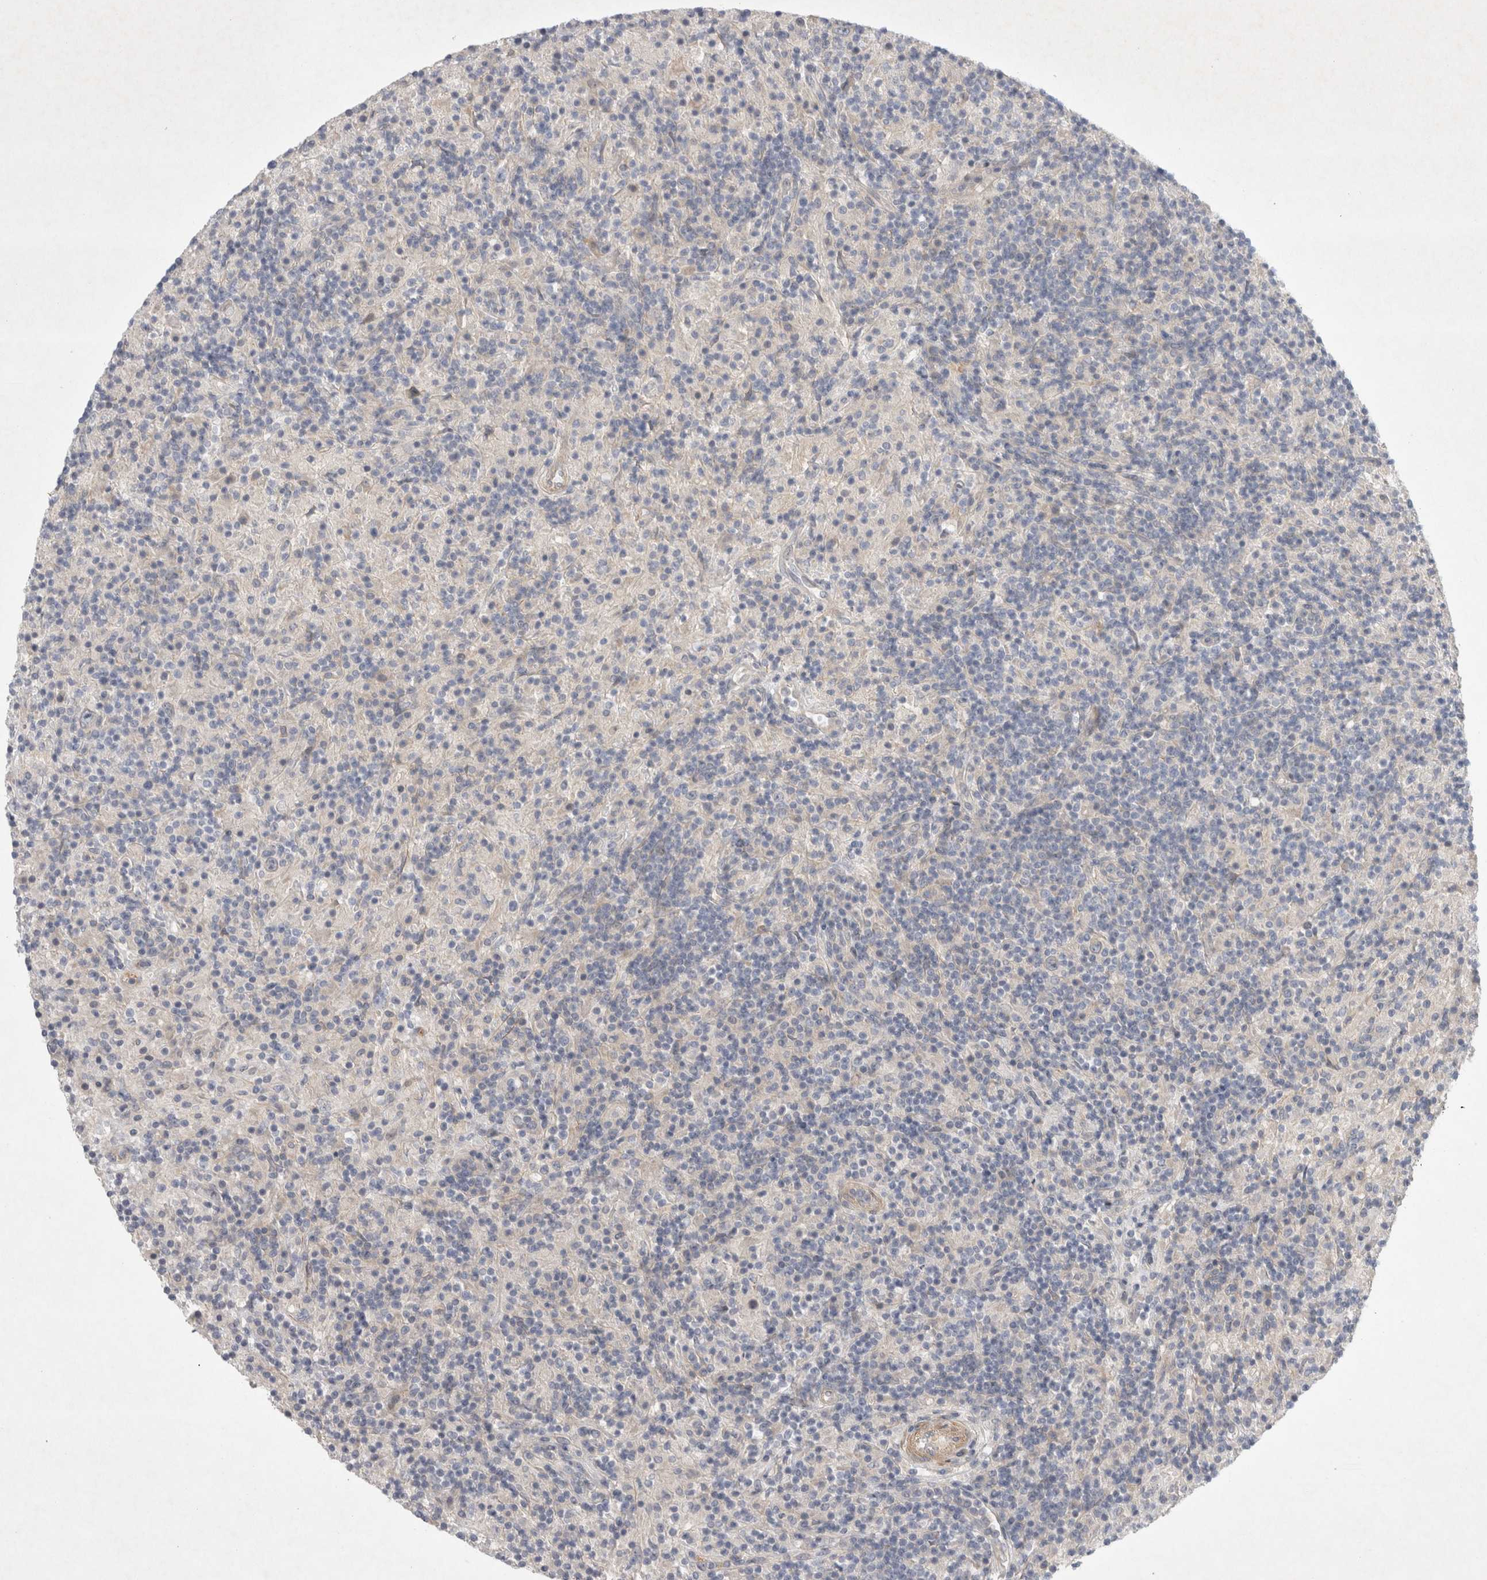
{"staining": {"intensity": "negative", "quantity": "none", "location": "none"}, "tissue": "lymphoma", "cell_type": "Tumor cells", "image_type": "cancer", "snomed": [{"axis": "morphology", "description": "Hodgkin's disease, NOS"}, {"axis": "topography", "description": "Lymph node"}], "caption": "Tumor cells are negative for brown protein staining in Hodgkin's disease. Brightfield microscopy of immunohistochemistry stained with DAB (brown) and hematoxylin (blue), captured at high magnification.", "gene": "BZW2", "patient": {"sex": "male", "age": 70}}